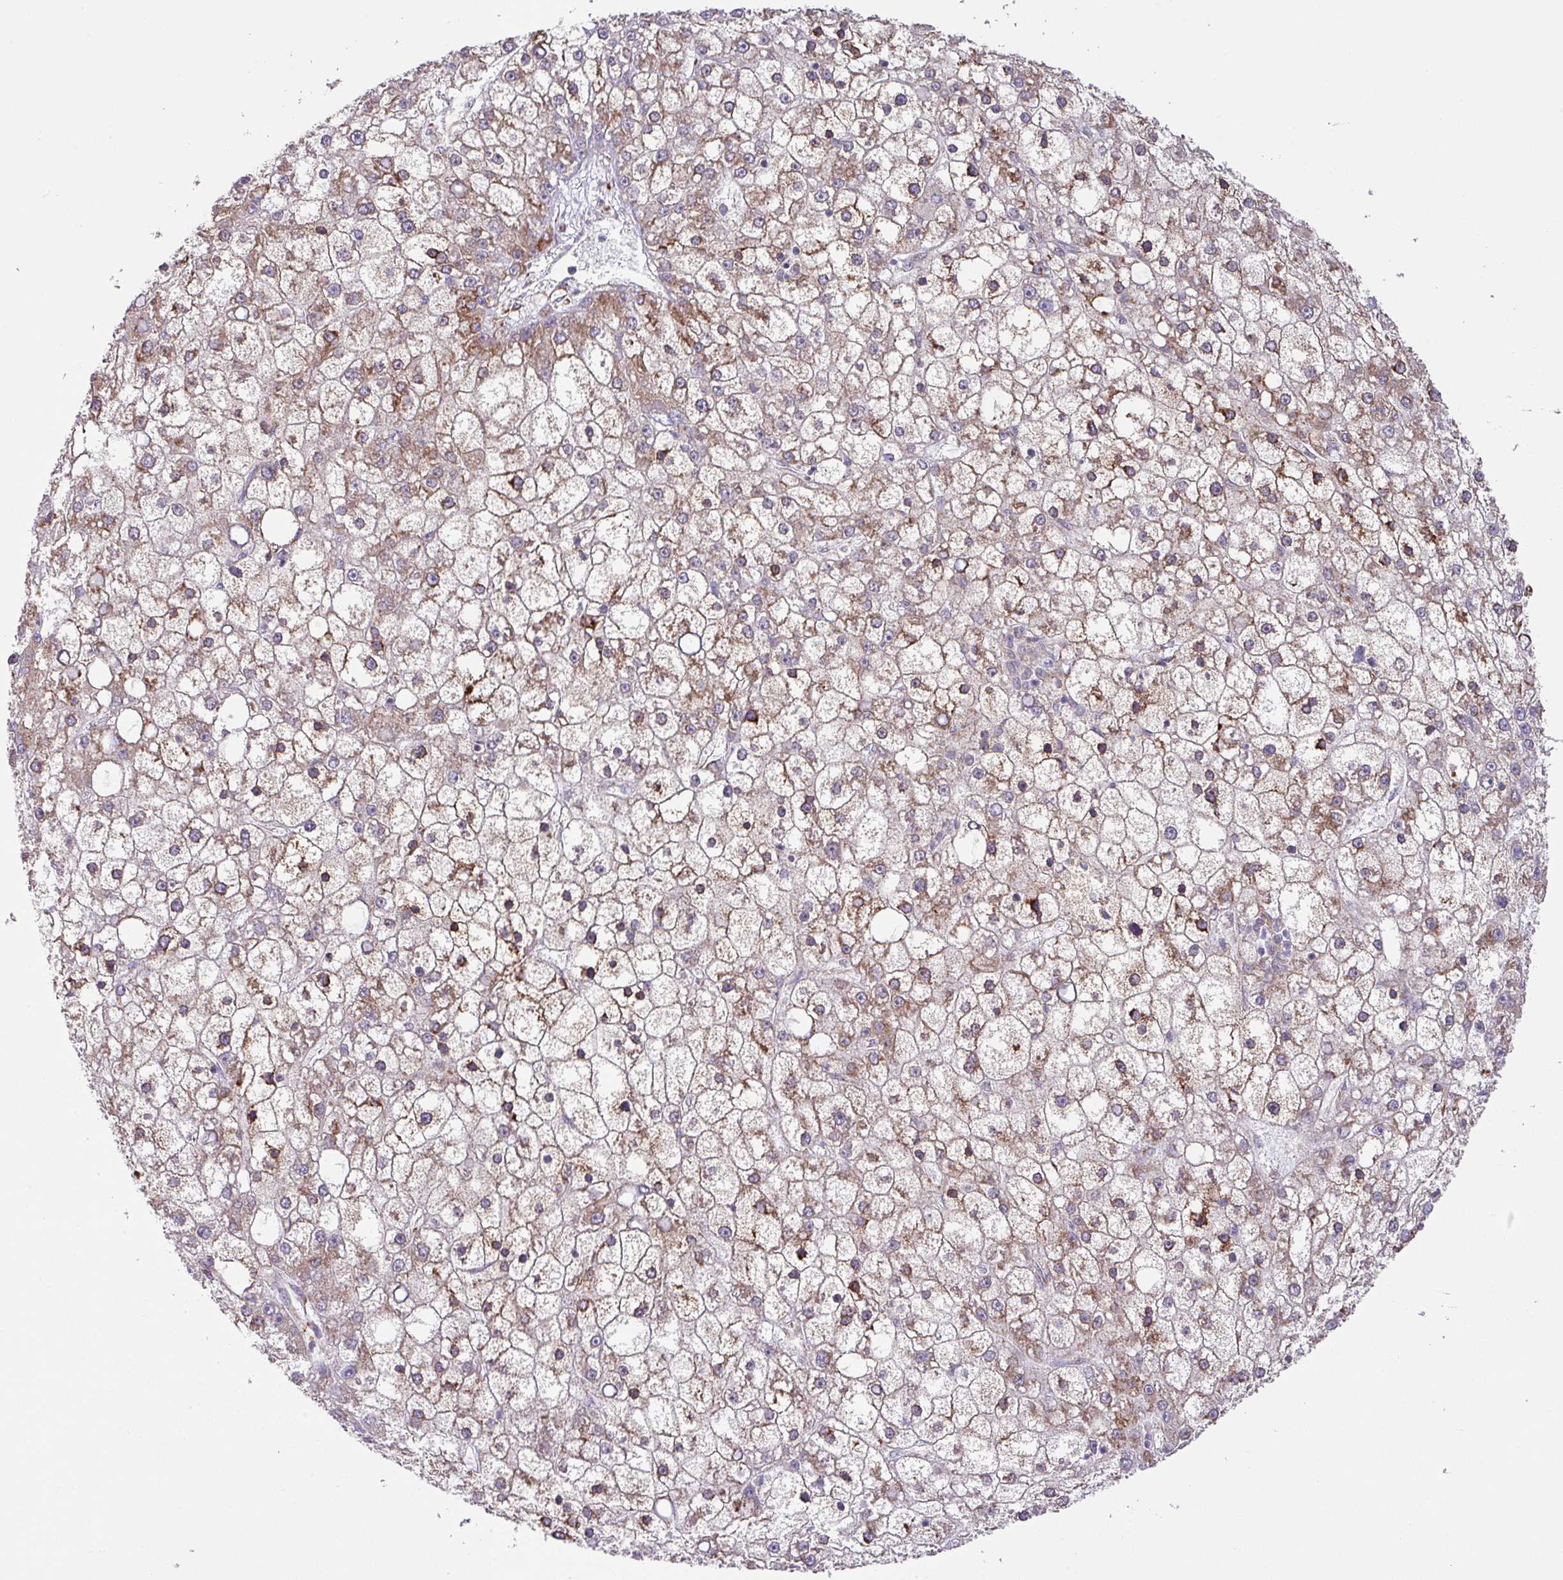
{"staining": {"intensity": "moderate", "quantity": ">75%", "location": "cytoplasmic/membranous"}, "tissue": "liver cancer", "cell_type": "Tumor cells", "image_type": "cancer", "snomed": [{"axis": "morphology", "description": "Carcinoma, Hepatocellular, NOS"}, {"axis": "topography", "description": "Liver"}], "caption": "About >75% of tumor cells in human liver hepatocellular carcinoma display moderate cytoplasmic/membranous protein positivity as visualized by brown immunohistochemical staining.", "gene": "SLC39A7", "patient": {"sex": "male", "age": 67}}